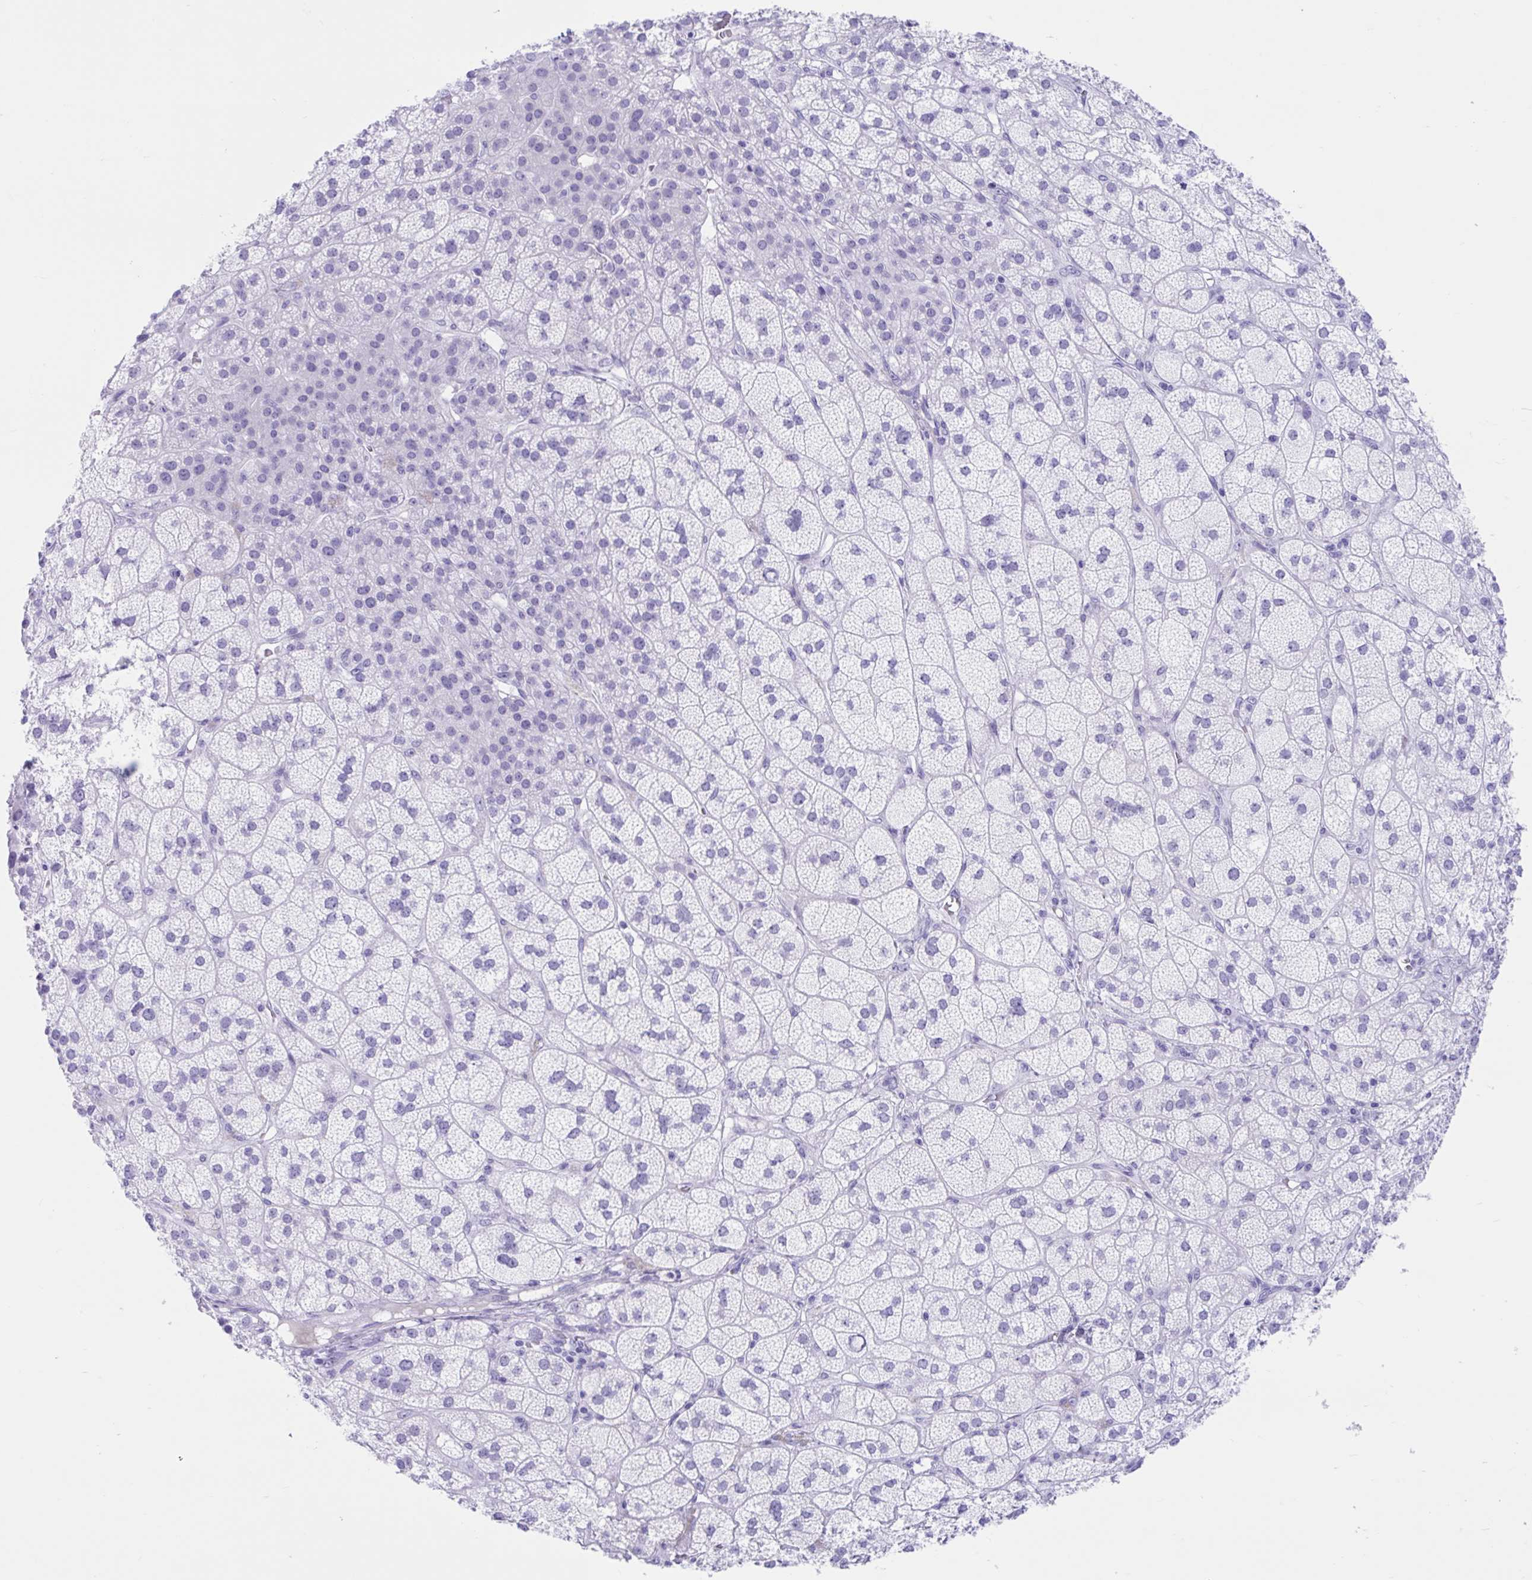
{"staining": {"intensity": "negative", "quantity": "none", "location": "none"}, "tissue": "adrenal gland", "cell_type": "Glandular cells", "image_type": "normal", "snomed": [{"axis": "morphology", "description": "Normal tissue, NOS"}, {"axis": "topography", "description": "Adrenal gland"}], "caption": "Glandular cells show no significant protein expression in normal adrenal gland. (DAB (3,3'-diaminobenzidine) IHC visualized using brightfield microscopy, high magnification).", "gene": "TMEM35A", "patient": {"sex": "female", "age": 60}}